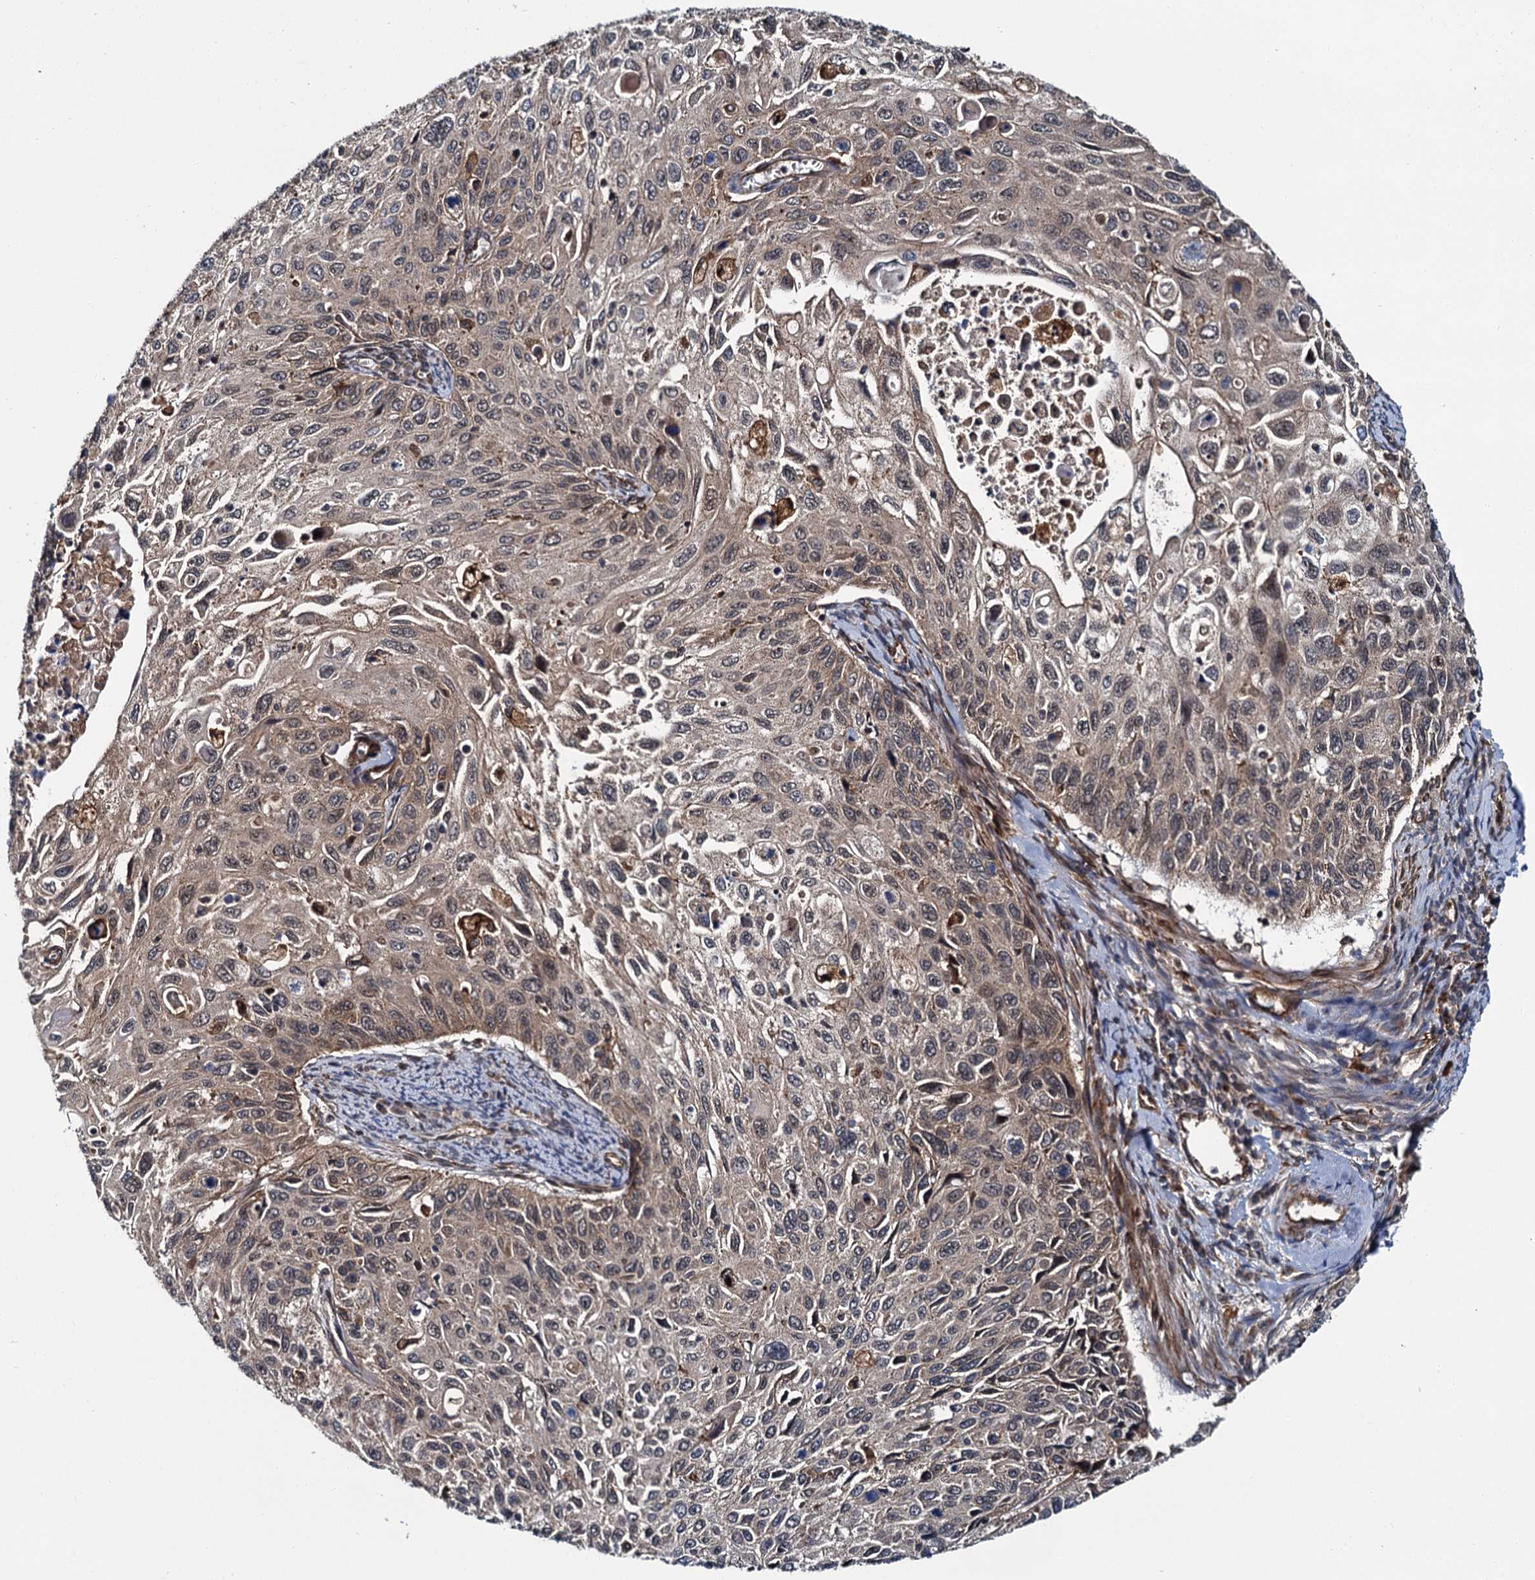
{"staining": {"intensity": "weak", "quantity": ">75%", "location": "cytoplasmic/membranous"}, "tissue": "cervical cancer", "cell_type": "Tumor cells", "image_type": "cancer", "snomed": [{"axis": "morphology", "description": "Squamous cell carcinoma, NOS"}, {"axis": "topography", "description": "Cervix"}], "caption": "Immunohistochemistry of human cervical cancer displays low levels of weak cytoplasmic/membranous staining in approximately >75% of tumor cells. Using DAB (brown) and hematoxylin (blue) stains, captured at high magnification using brightfield microscopy.", "gene": "ZFYVE19", "patient": {"sex": "female", "age": 70}}